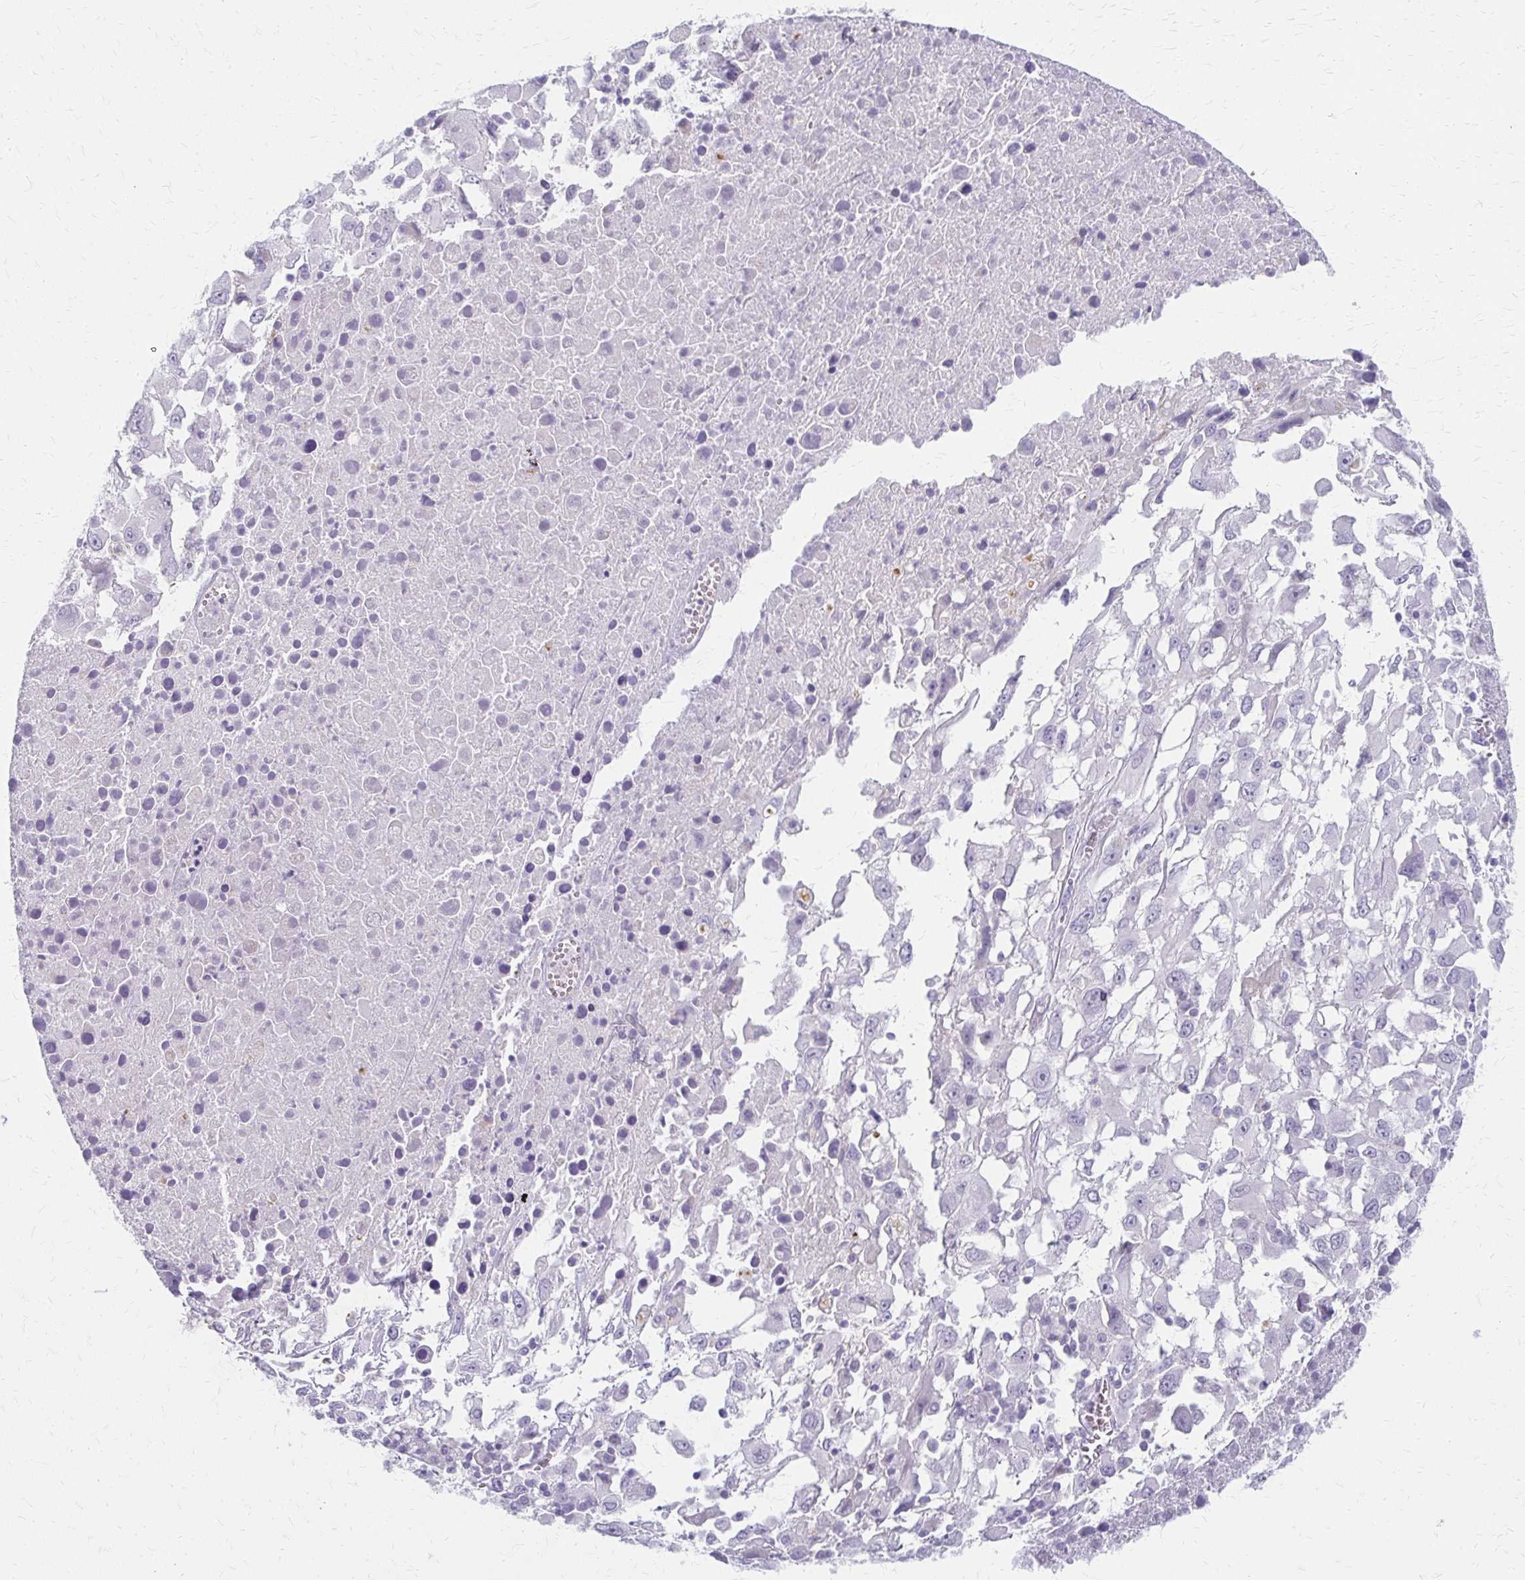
{"staining": {"intensity": "negative", "quantity": "none", "location": "none"}, "tissue": "melanoma", "cell_type": "Tumor cells", "image_type": "cancer", "snomed": [{"axis": "morphology", "description": "Malignant melanoma, Metastatic site"}, {"axis": "topography", "description": "Soft tissue"}], "caption": "This is an immunohistochemistry (IHC) histopathology image of human melanoma. There is no positivity in tumor cells.", "gene": "ACP5", "patient": {"sex": "male", "age": 50}}